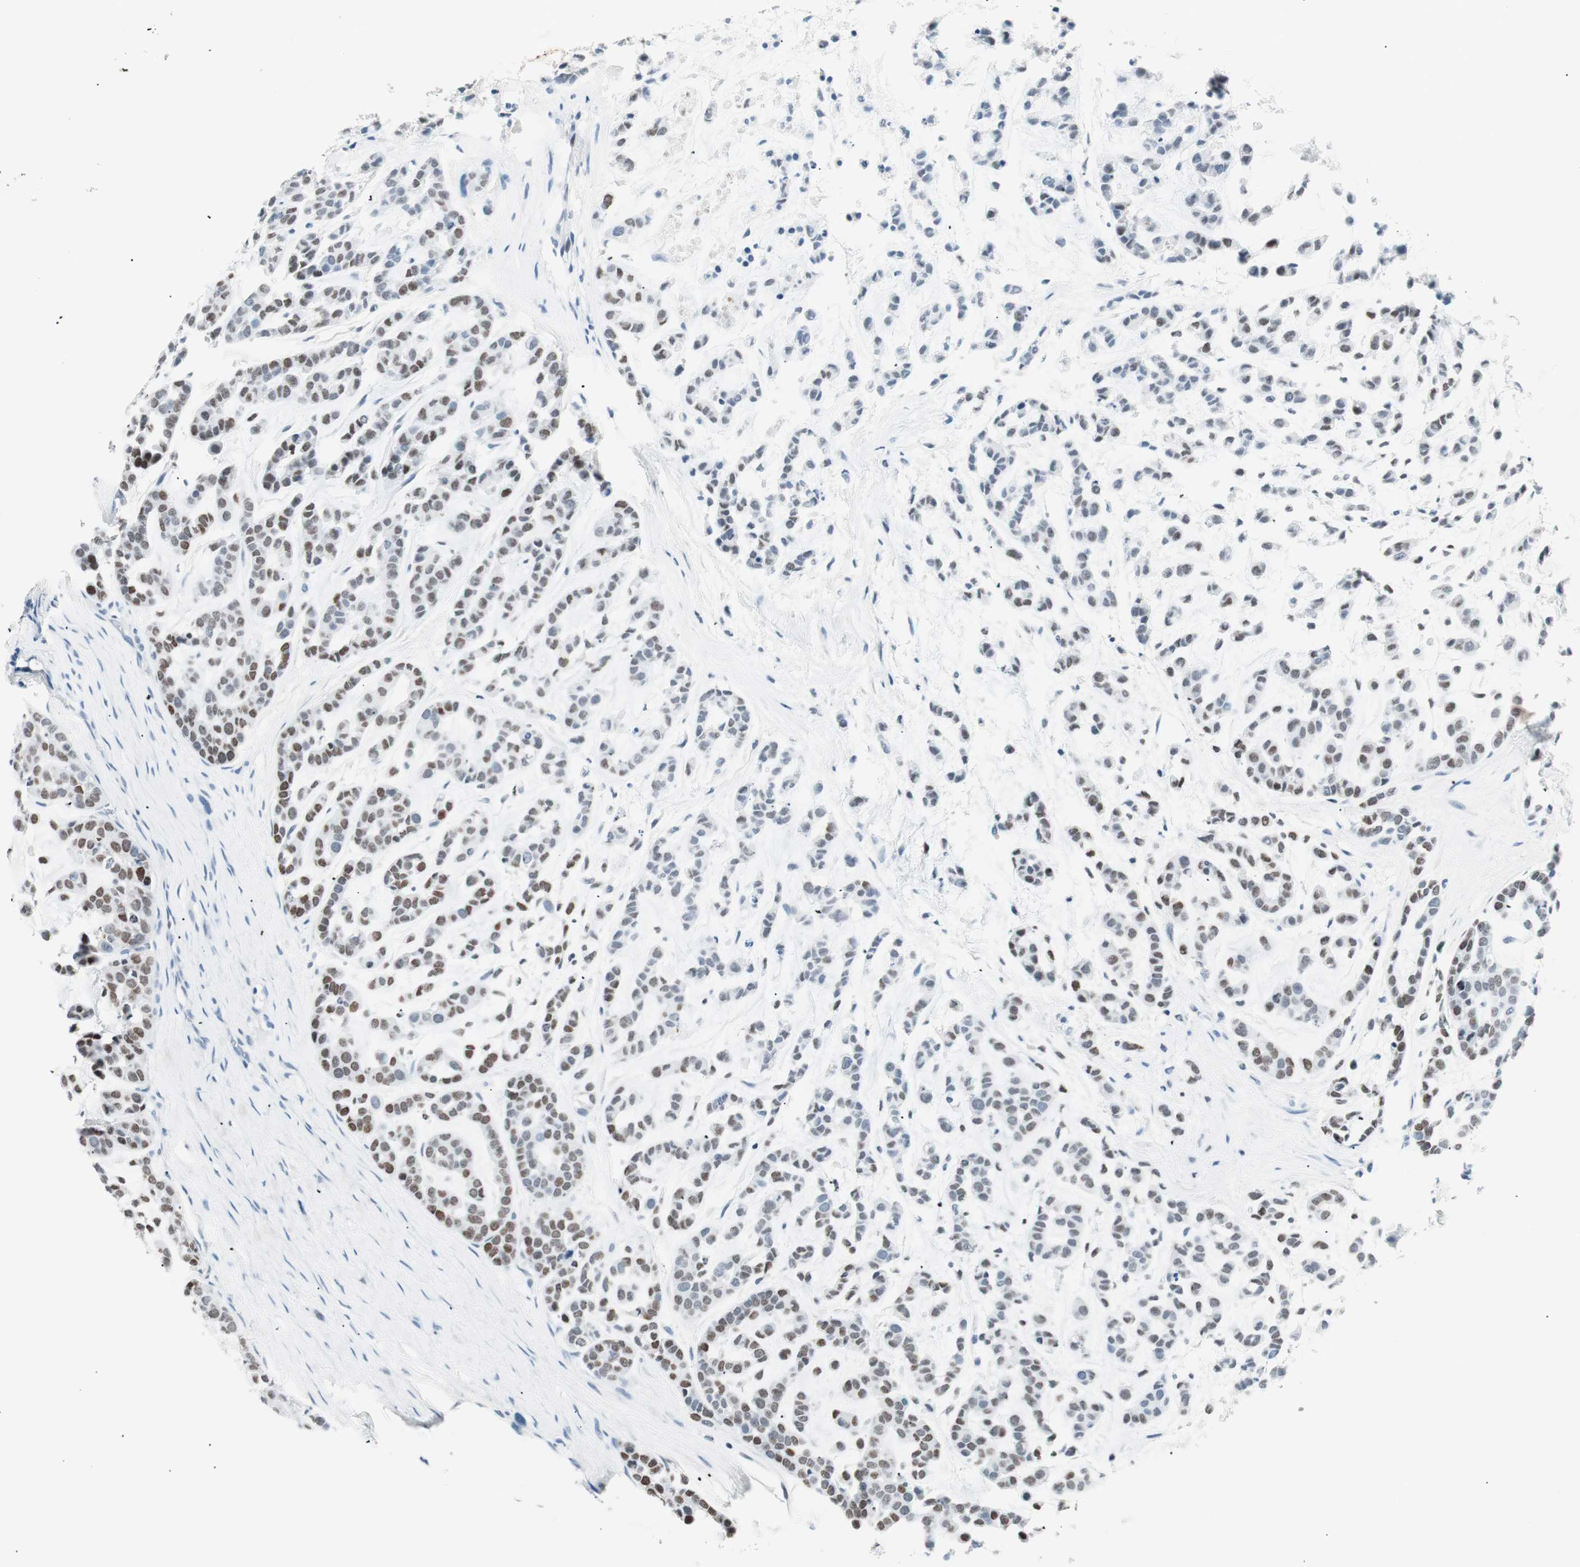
{"staining": {"intensity": "weak", "quantity": "25%-75%", "location": "nuclear"}, "tissue": "head and neck cancer", "cell_type": "Tumor cells", "image_type": "cancer", "snomed": [{"axis": "morphology", "description": "Adenocarcinoma, NOS"}, {"axis": "morphology", "description": "Adenoma, NOS"}, {"axis": "topography", "description": "Head-Neck"}], "caption": "Head and neck cancer tissue demonstrates weak nuclear staining in approximately 25%-75% of tumor cells, visualized by immunohistochemistry. The protein of interest is shown in brown color, while the nuclei are stained blue.", "gene": "HOXB13", "patient": {"sex": "female", "age": 55}}